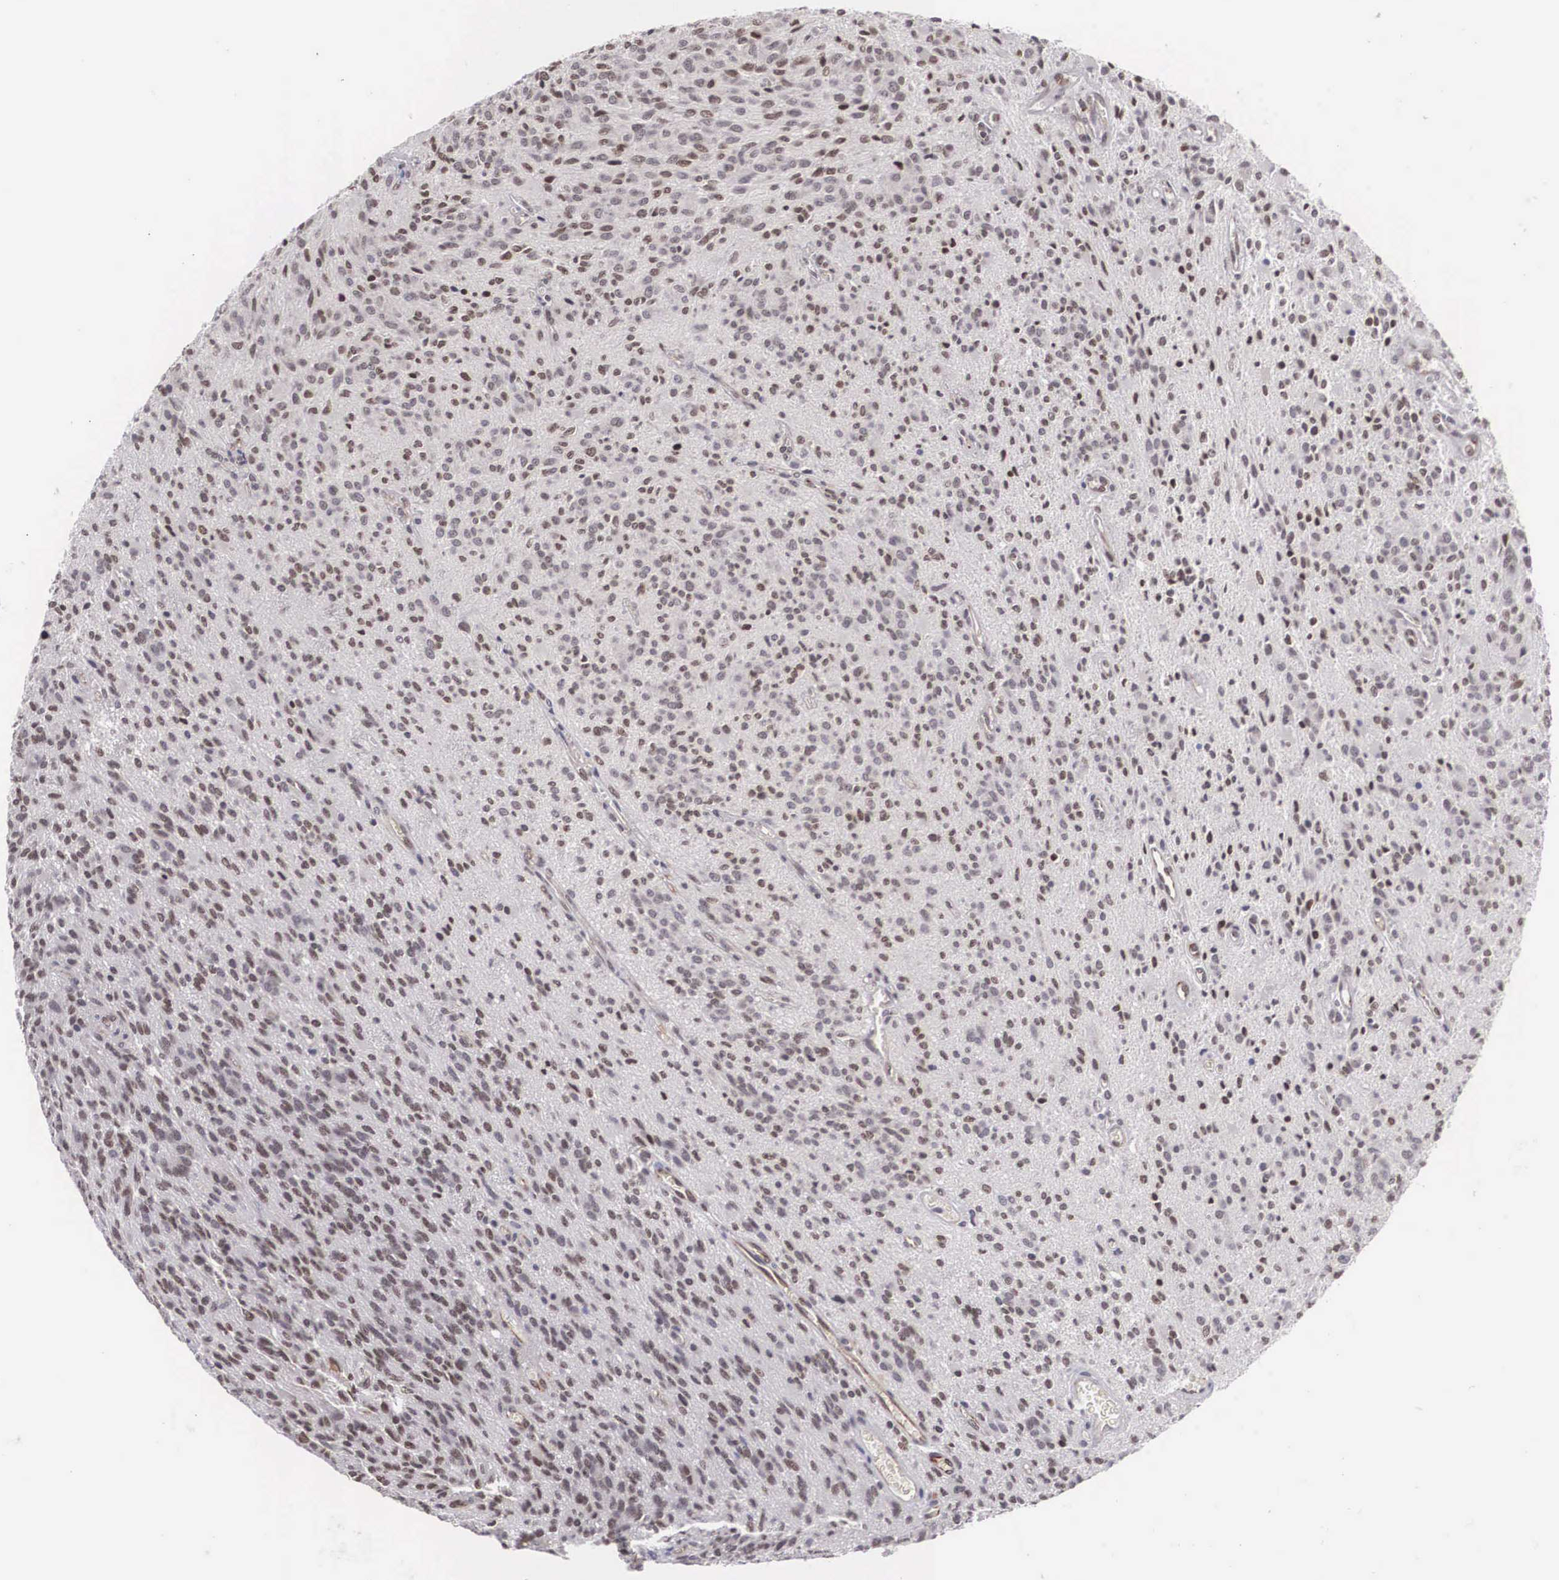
{"staining": {"intensity": "negative", "quantity": "none", "location": "none"}, "tissue": "glioma", "cell_type": "Tumor cells", "image_type": "cancer", "snomed": [{"axis": "morphology", "description": "Glioma, malignant, Low grade"}, {"axis": "topography", "description": "Brain"}], "caption": "Malignant glioma (low-grade) stained for a protein using immunohistochemistry (IHC) shows no expression tumor cells.", "gene": "MORC2", "patient": {"sex": "female", "age": 15}}